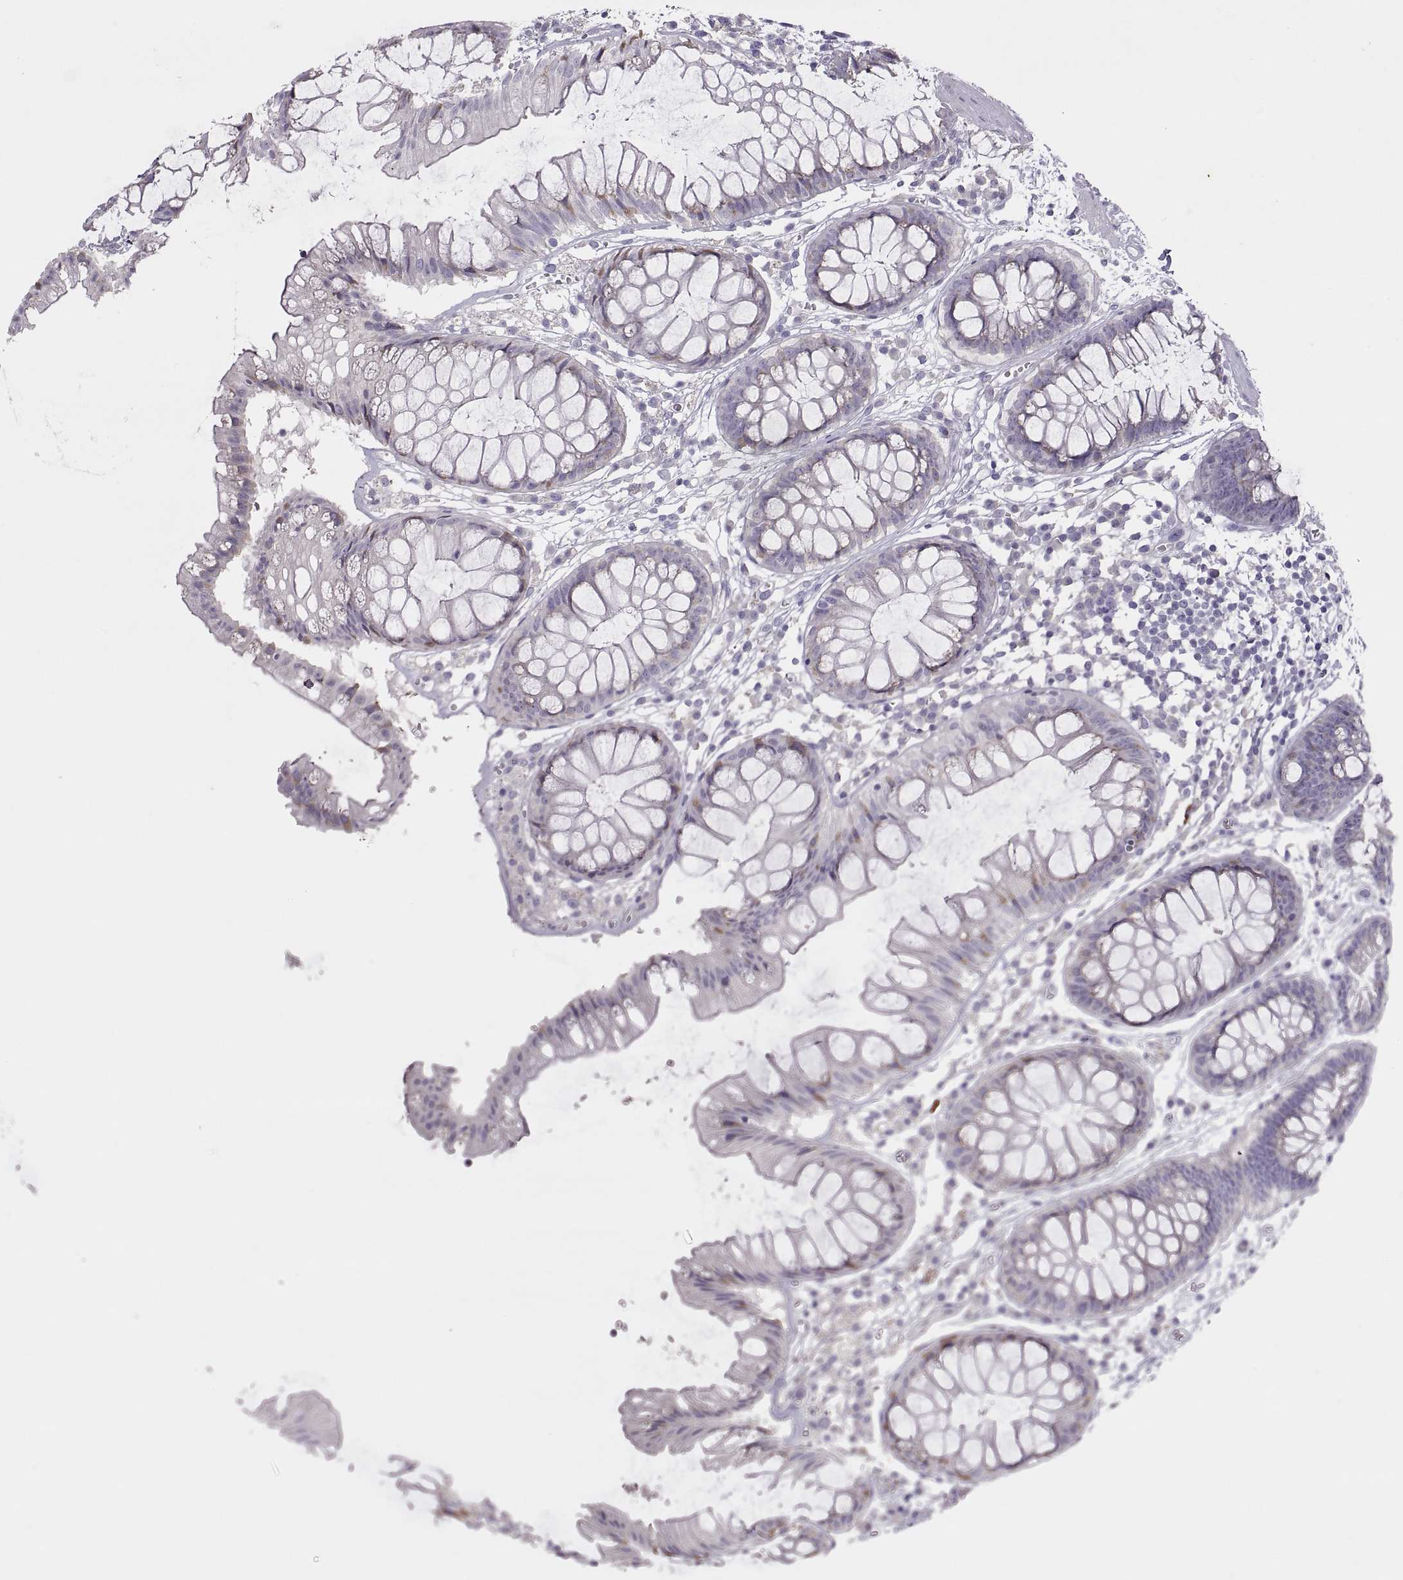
{"staining": {"intensity": "negative", "quantity": "none", "location": "none"}, "tissue": "colon", "cell_type": "Endothelial cells", "image_type": "normal", "snomed": [{"axis": "morphology", "description": "Normal tissue, NOS"}, {"axis": "morphology", "description": "Adenocarcinoma, NOS"}, {"axis": "topography", "description": "Colon"}], "caption": "Immunohistochemical staining of normal human colon reveals no significant positivity in endothelial cells.", "gene": "TBX19", "patient": {"sex": "male", "age": 65}}